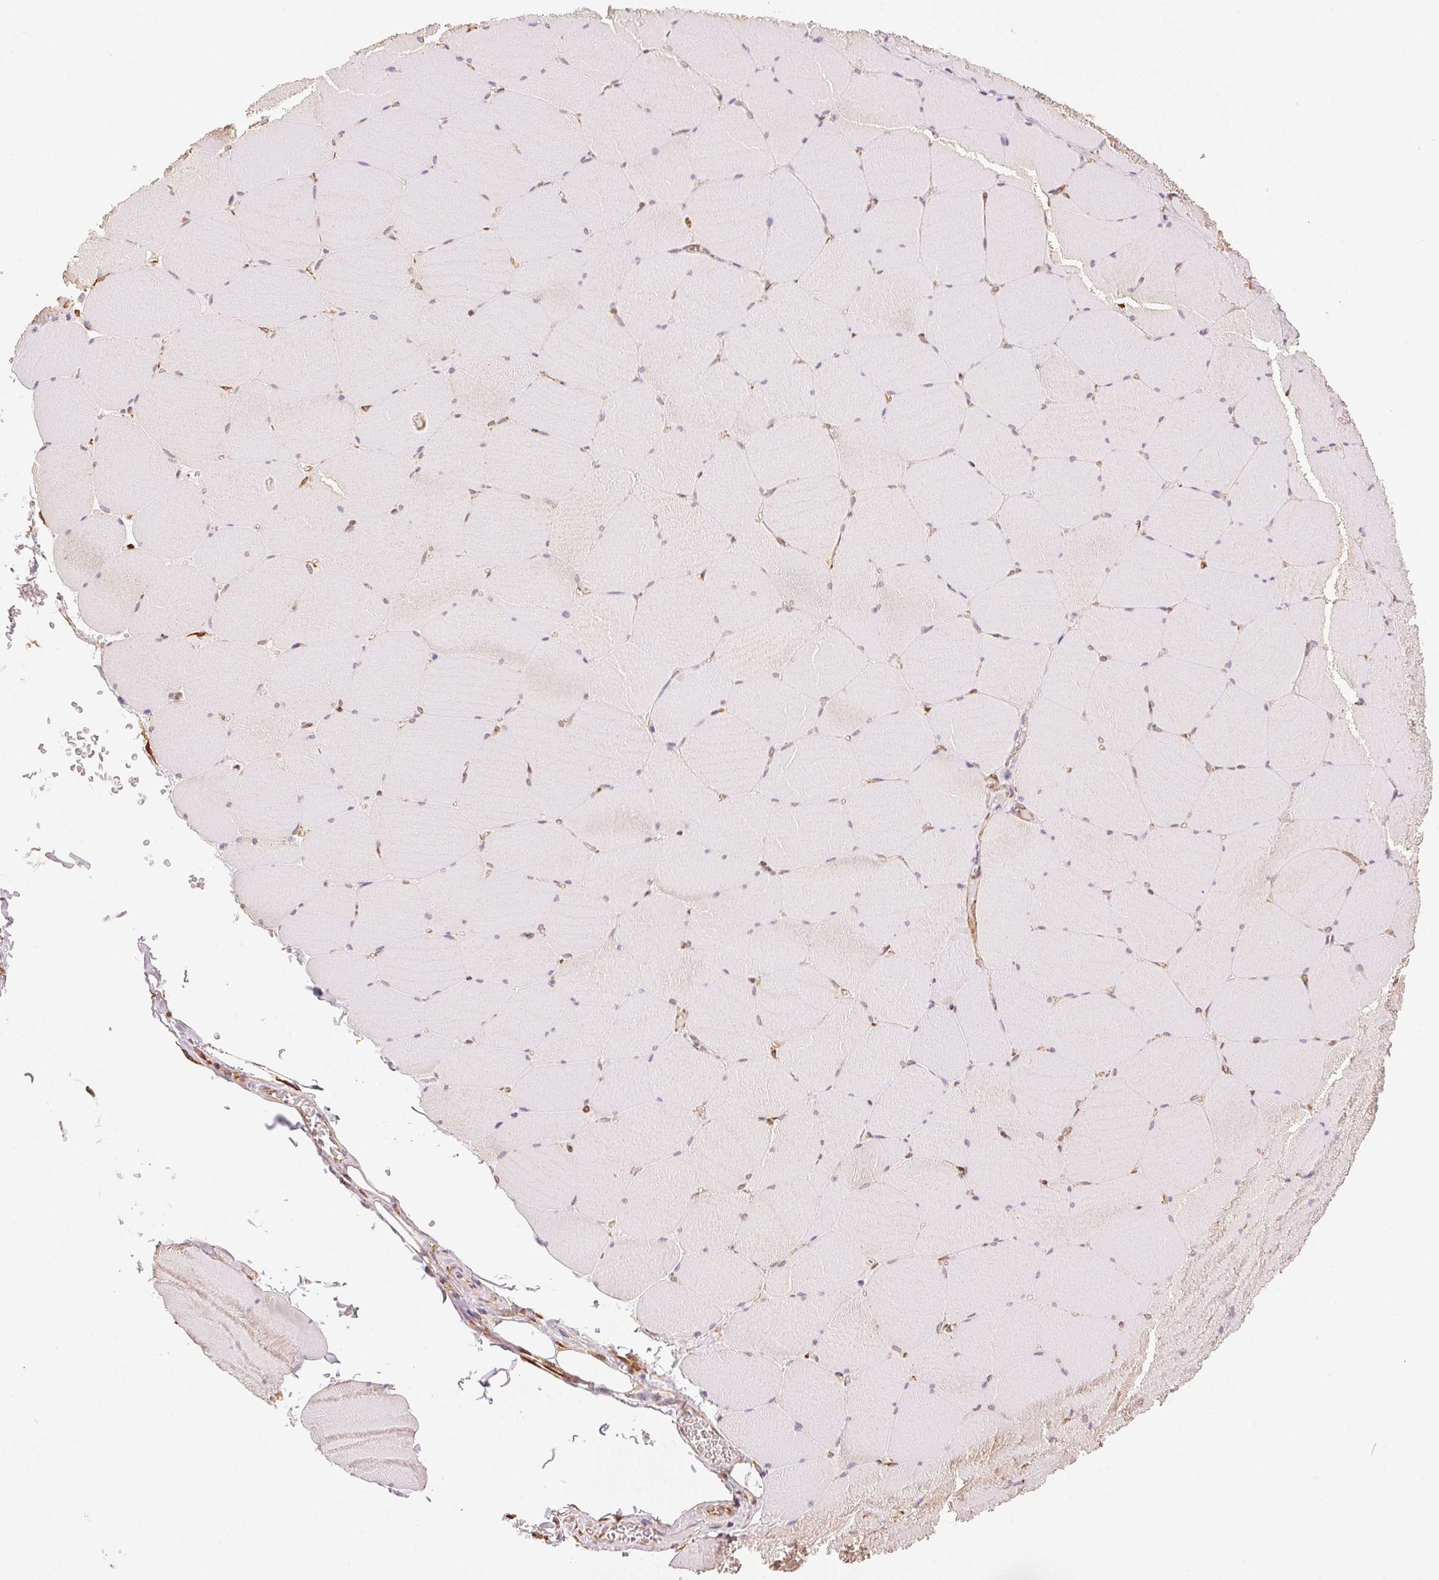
{"staining": {"intensity": "weak", "quantity": "<25%", "location": "cytoplasmic/membranous"}, "tissue": "skeletal muscle", "cell_type": "Myocytes", "image_type": "normal", "snomed": [{"axis": "morphology", "description": "Normal tissue, NOS"}, {"axis": "topography", "description": "Skeletal muscle"}, {"axis": "topography", "description": "Head-Neck"}], "caption": "IHC image of benign skeletal muscle: human skeletal muscle stained with DAB (3,3'-diaminobenzidine) exhibits no significant protein expression in myocytes. (DAB IHC visualized using brightfield microscopy, high magnification).", "gene": "RCN3", "patient": {"sex": "male", "age": 66}}